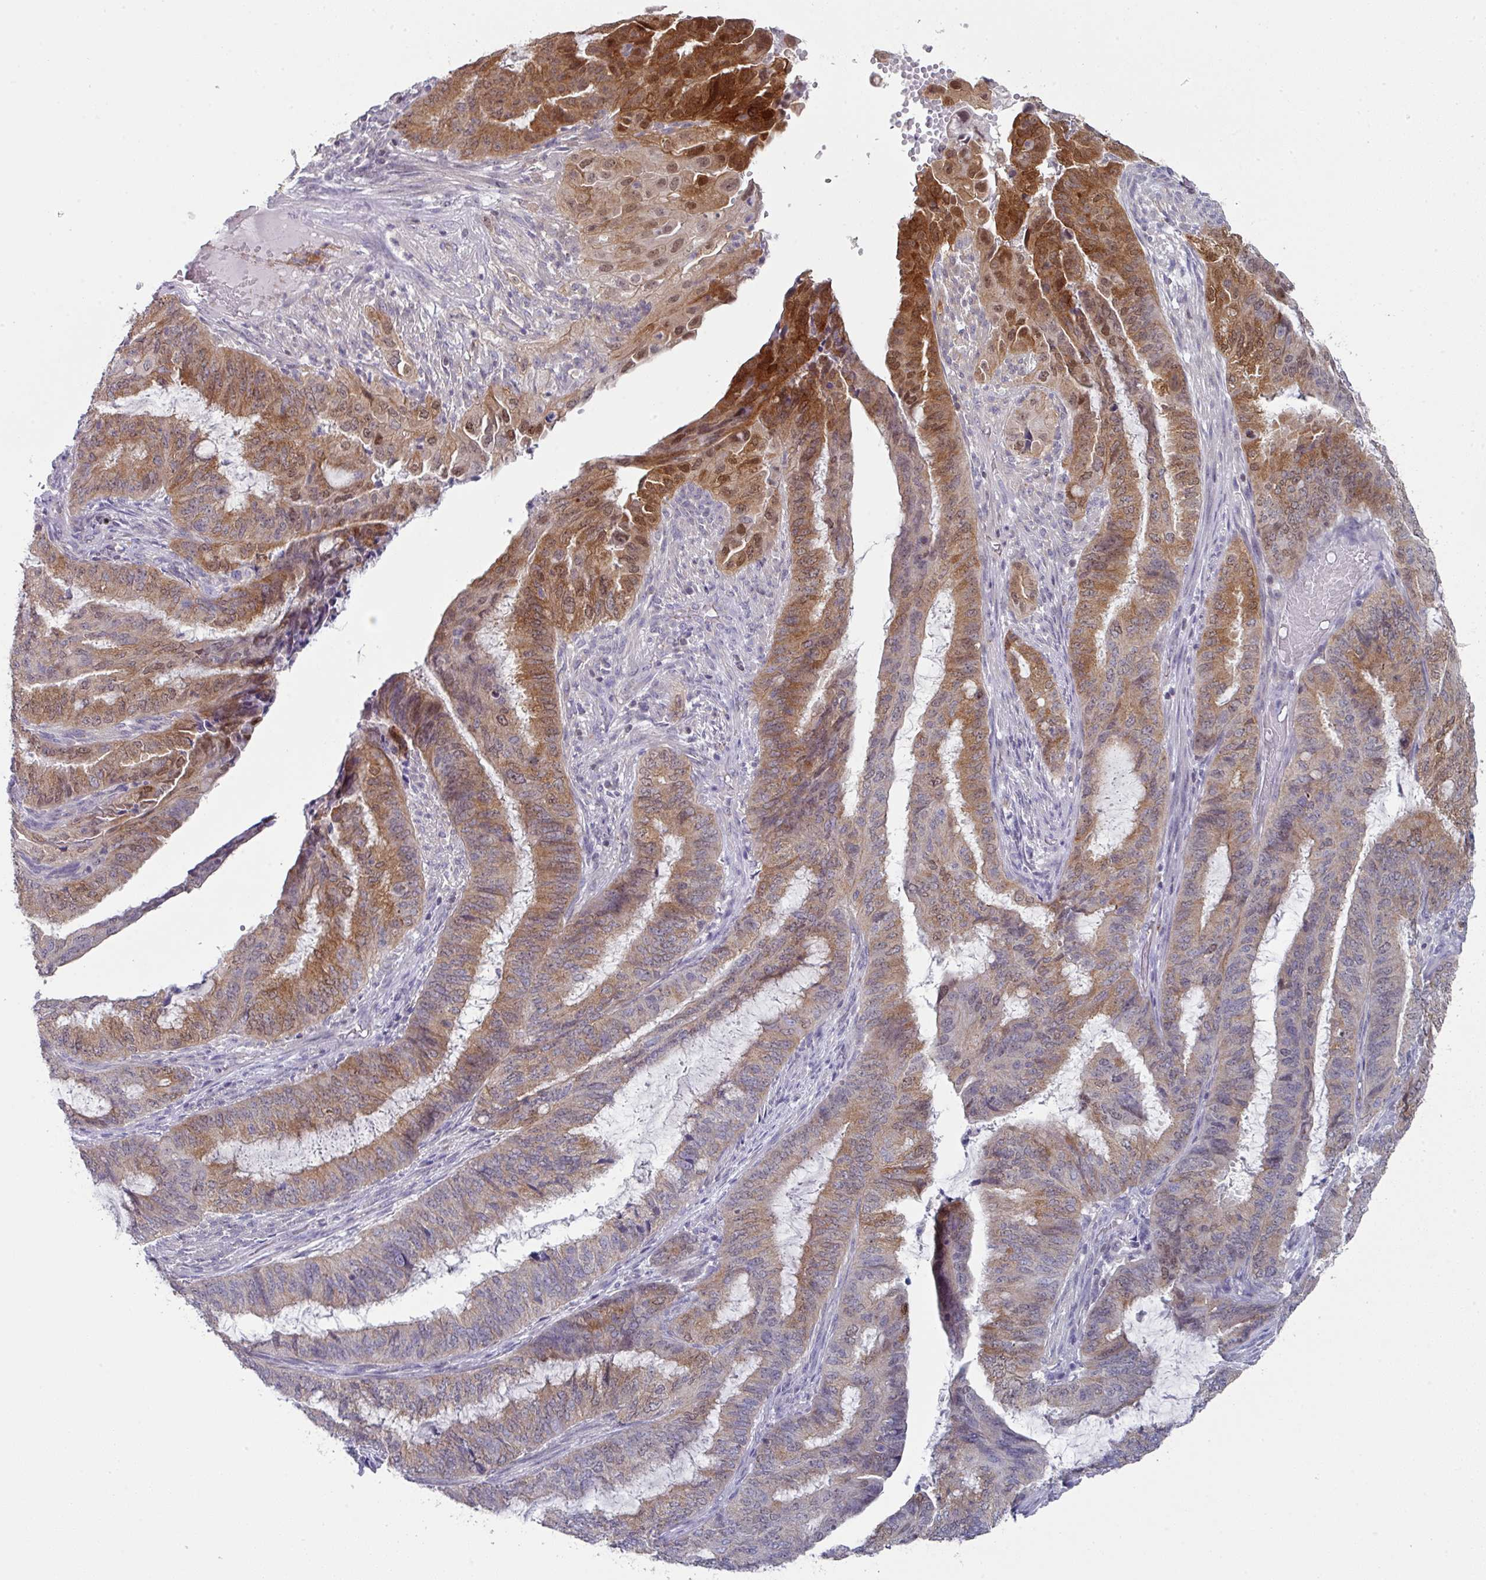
{"staining": {"intensity": "moderate", "quantity": ">75%", "location": "cytoplasmic/membranous,nuclear"}, "tissue": "endometrial cancer", "cell_type": "Tumor cells", "image_type": "cancer", "snomed": [{"axis": "morphology", "description": "Adenocarcinoma, NOS"}, {"axis": "topography", "description": "Endometrium"}], "caption": "Protein staining reveals moderate cytoplasmic/membranous and nuclear positivity in approximately >75% of tumor cells in endometrial cancer.", "gene": "DCAF12L2", "patient": {"sex": "female", "age": 51}}